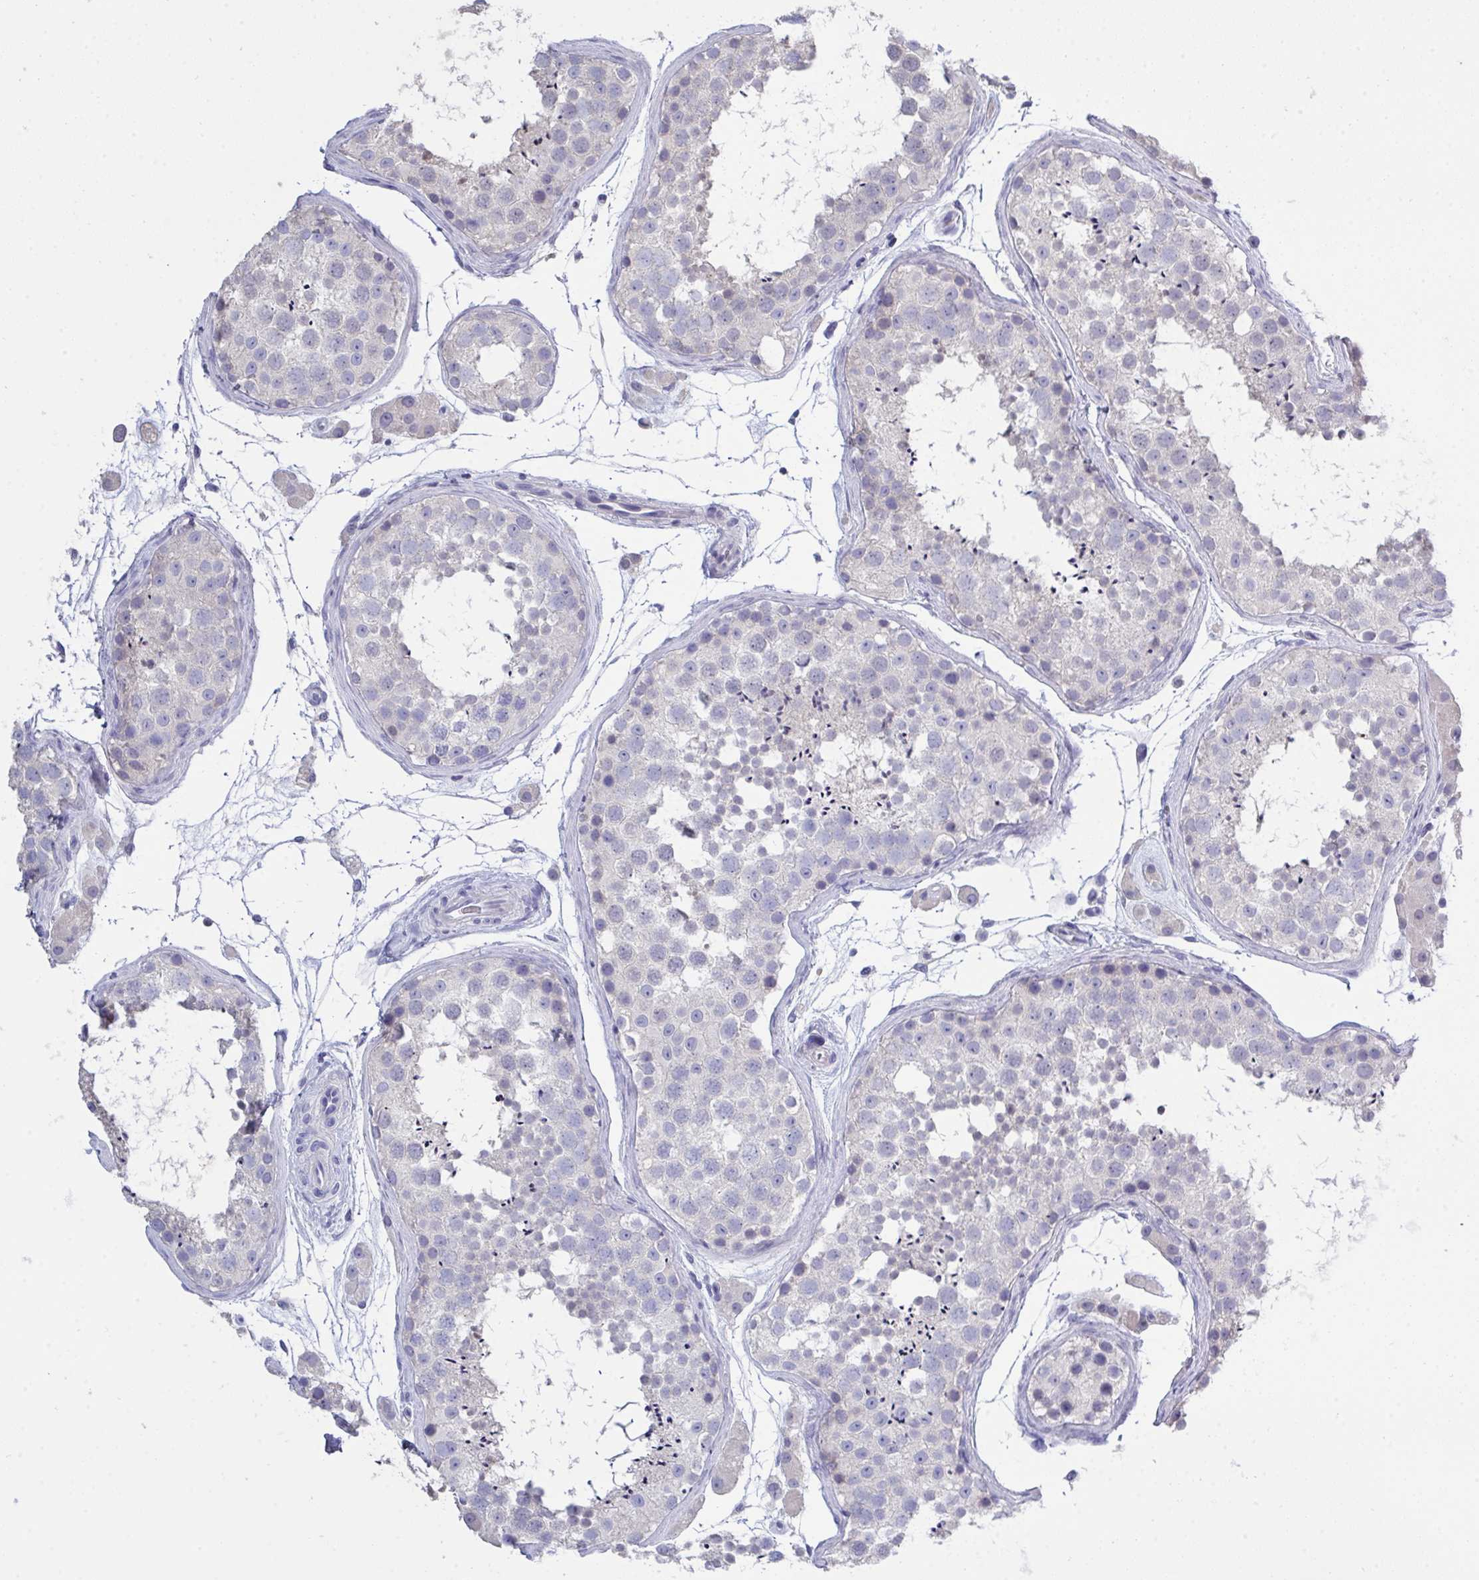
{"staining": {"intensity": "negative", "quantity": "none", "location": "none"}, "tissue": "testis", "cell_type": "Cells in seminiferous ducts", "image_type": "normal", "snomed": [{"axis": "morphology", "description": "Normal tissue, NOS"}, {"axis": "topography", "description": "Testis"}], "caption": "This micrograph is of unremarkable testis stained with immunohistochemistry to label a protein in brown with the nuclei are counter-stained blue. There is no staining in cells in seminiferous ducts.", "gene": "LRRC58", "patient": {"sex": "male", "age": 41}}